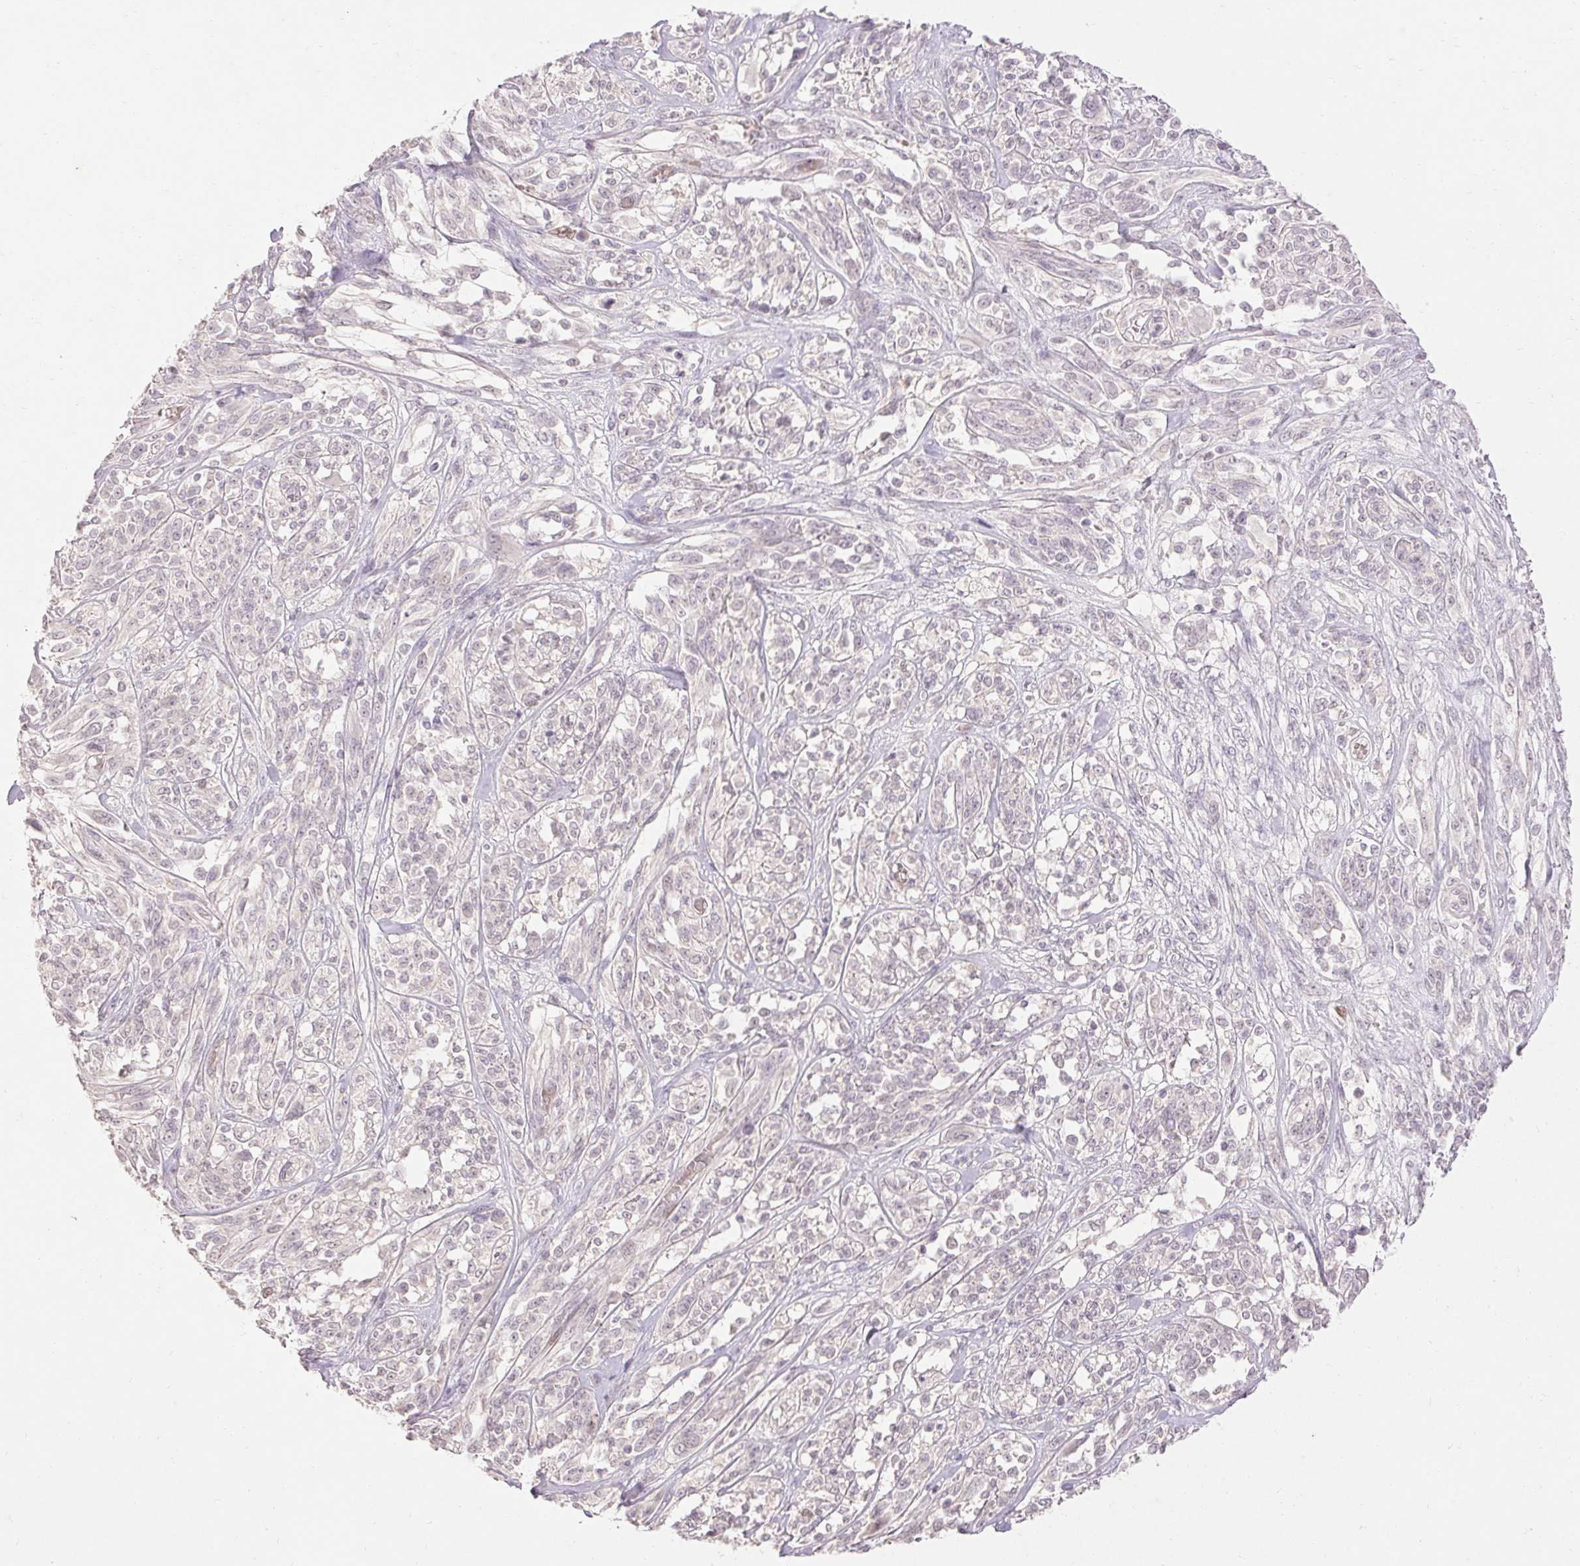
{"staining": {"intensity": "negative", "quantity": "none", "location": "none"}, "tissue": "melanoma", "cell_type": "Tumor cells", "image_type": "cancer", "snomed": [{"axis": "morphology", "description": "Malignant melanoma, NOS"}, {"axis": "topography", "description": "Skin"}], "caption": "Malignant melanoma was stained to show a protein in brown. There is no significant expression in tumor cells.", "gene": "SKP2", "patient": {"sex": "female", "age": 91}}